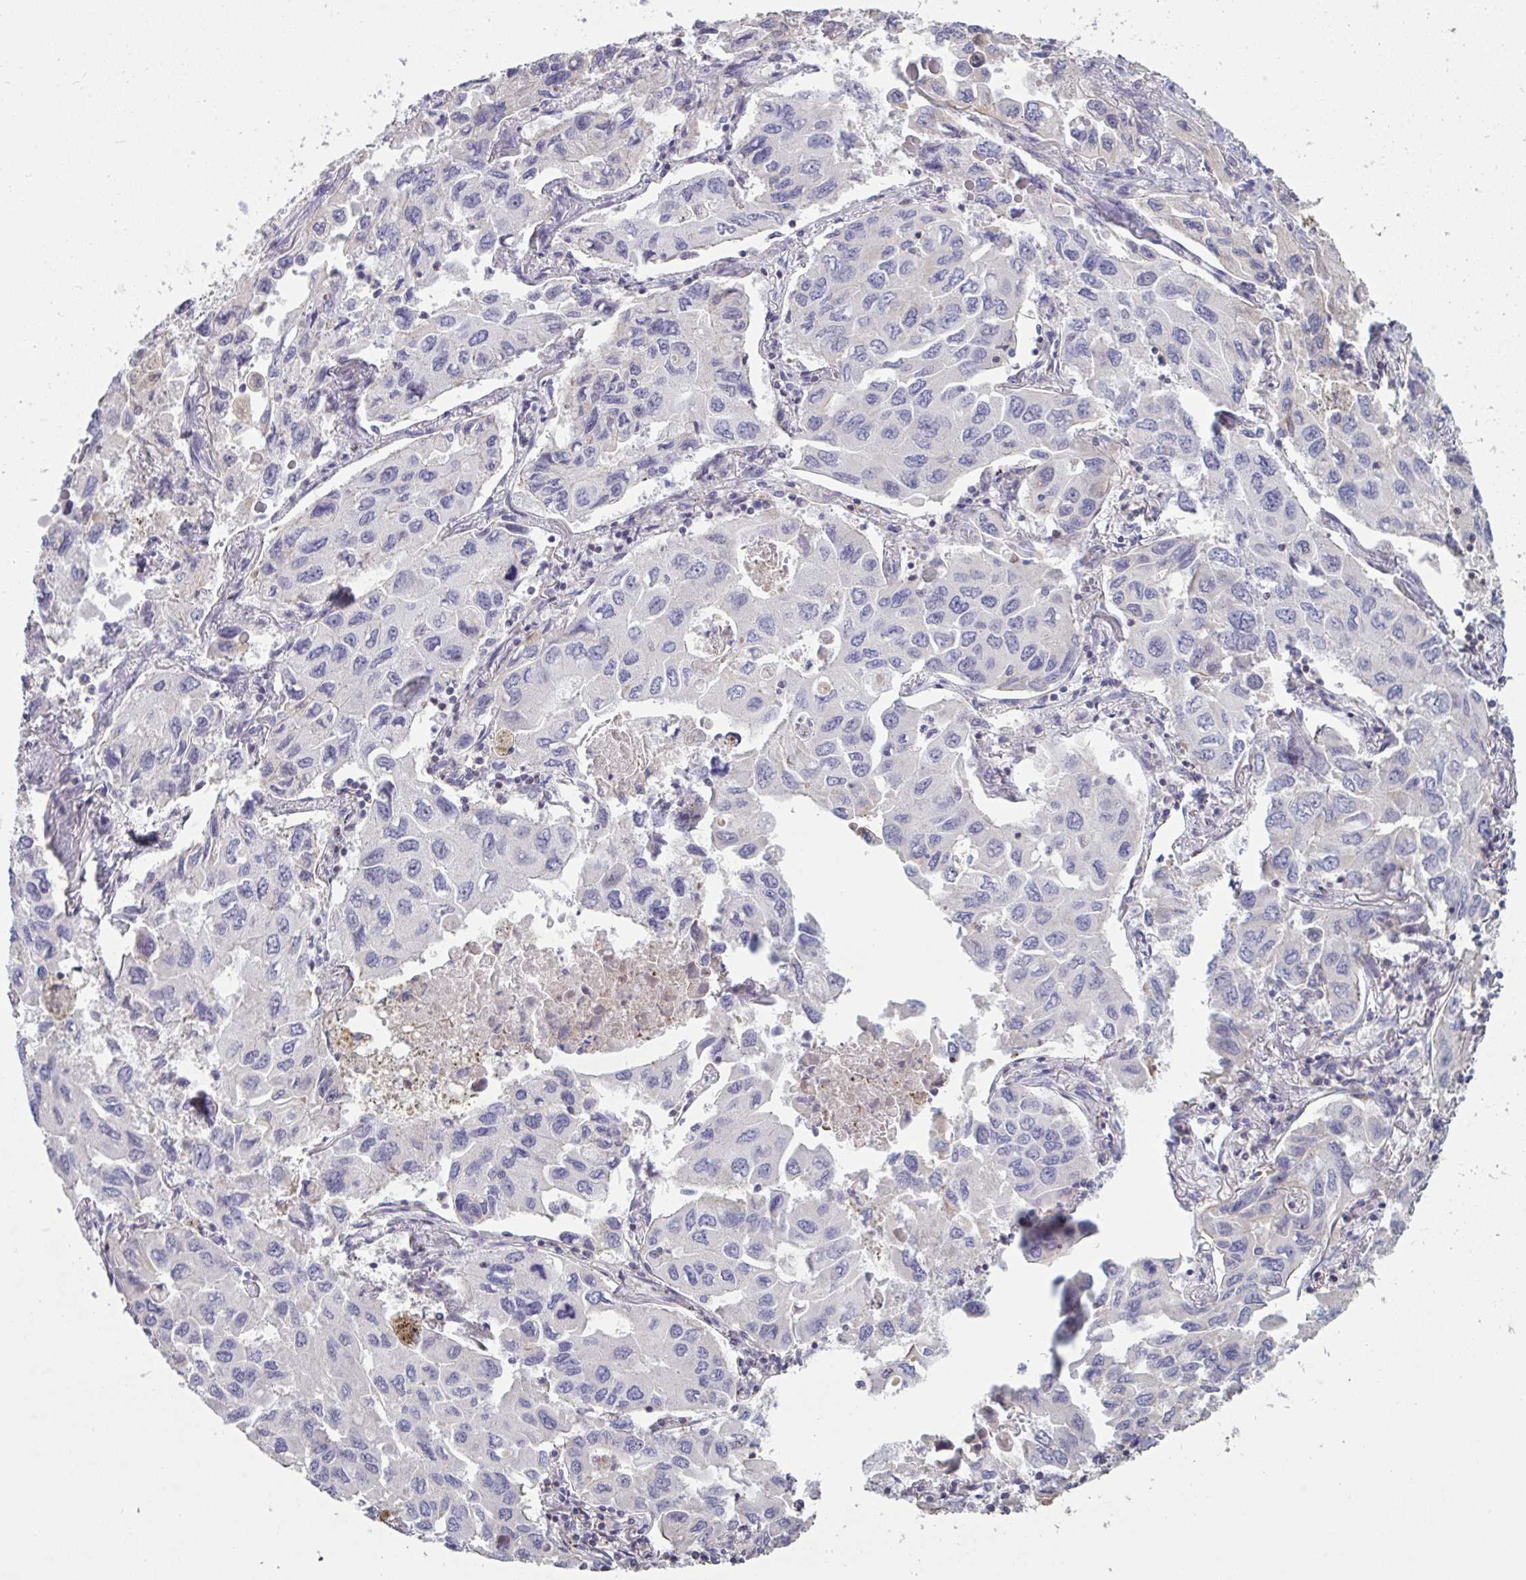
{"staining": {"intensity": "negative", "quantity": "none", "location": "none"}, "tissue": "lung cancer", "cell_type": "Tumor cells", "image_type": "cancer", "snomed": [{"axis": "morphology", "description": "Adenocarcinoma, NOS"}, {"axis": "topography", "description": "Lung"}], "caption": "High magnification brightfield microscopy of lung cancer stained with DAB (brown) and counterstained with hematoxylin (blue): tumor cells show no significant staining.", "gene": "MICOS10", "patient": {"sex": "male", "age": 64}}